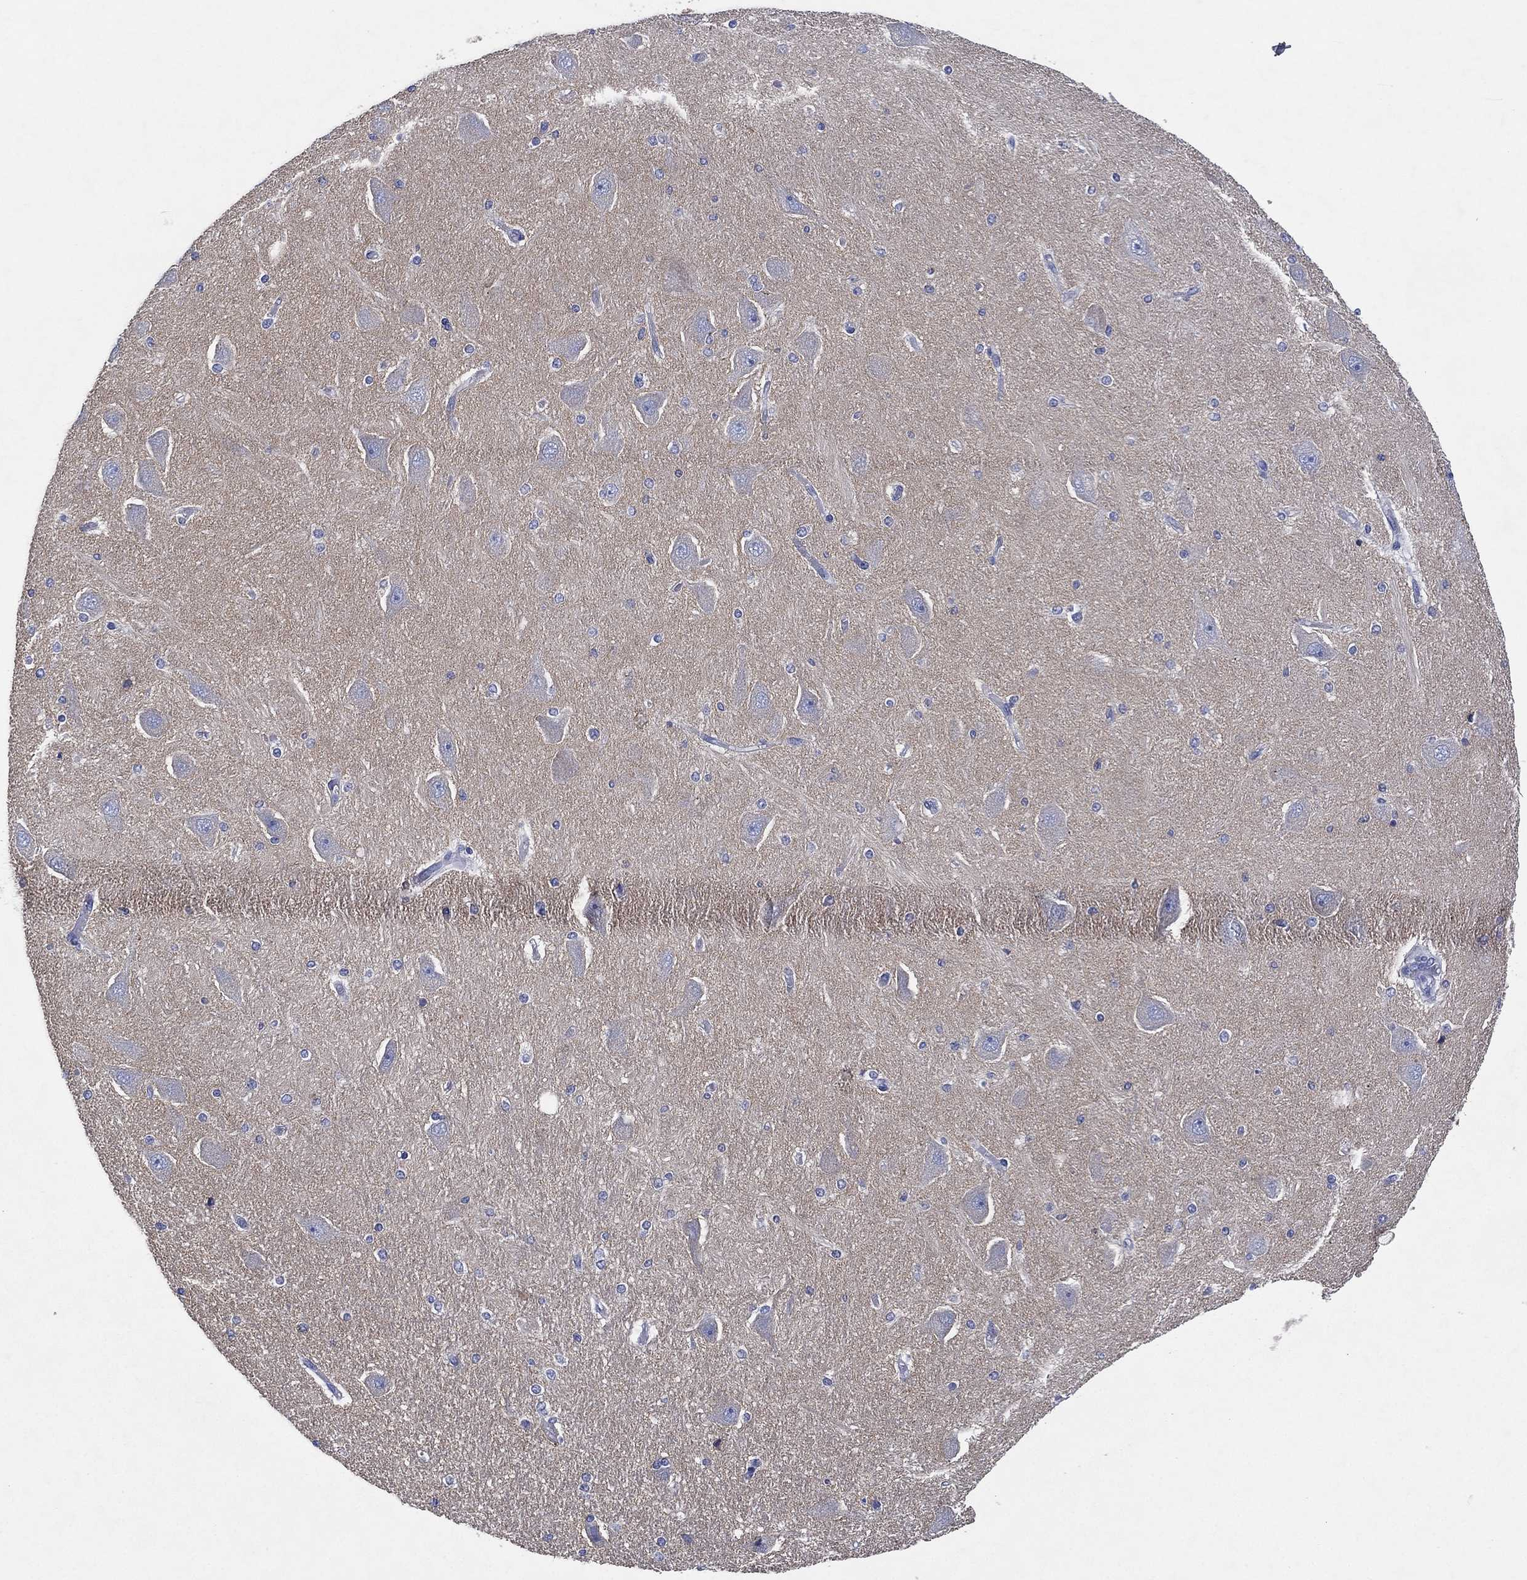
{"staining": {"intensity": "negative", "quantity": "none", "location": "none"}, "tissue": "hippocampus", "cell_type": "Glial cells", "image_type": "normal", "snomed": [{"axis": "morphology", "description": "Normal tissue, NOS"}, {"axis": "topography", "description": "Hippocampus"}], "caption": "Micrograph shows no protein expression in glial cells of unremarkable hippocampus.", "gene": "CHRNA3", "patient": {"sex": "female", "age": 54}}